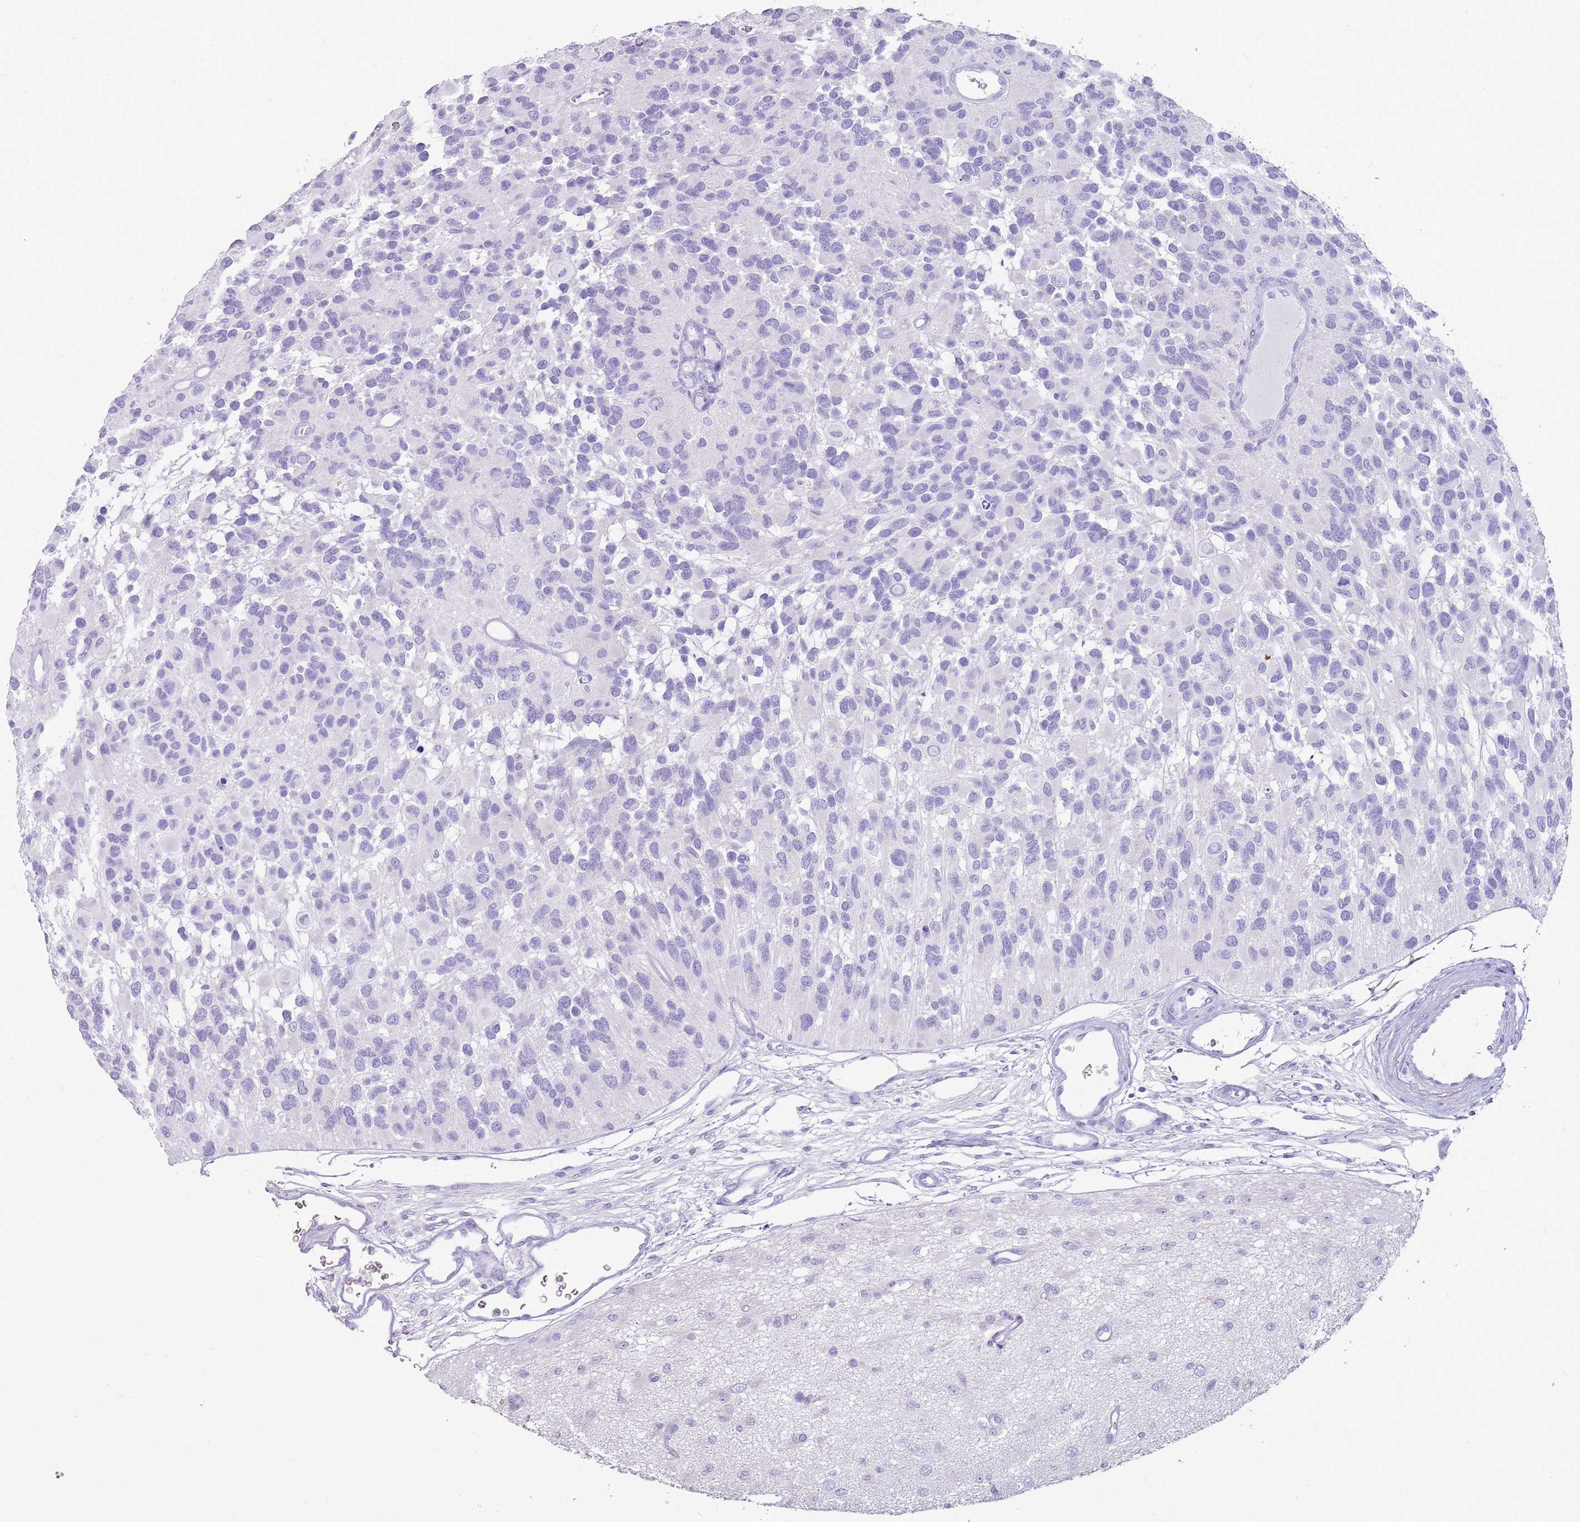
{"staining": {"intensity": "negative", "quantity": "none", "location": "none"}, "tissue": "glioma", "cell_type": "Tumor cells", "image_type": "cancer", "snomed": [{"axis": "morphology", "description": "Glioma, malignant, High grade"}, {"axis": "topography", "description": "Brain"}], "caption": "High power microscopy micrograph of an immunohistochemistry histopathology image of glioma, revealing no significant positivity in tumor cells. (Stains: DAB immunohistochemistry with hematoxylin counter stain, Microscopy: brightfield microscopy at high magnification).", "gene": "NBPF3", "patient": {"sex": "male", "age": 77}}